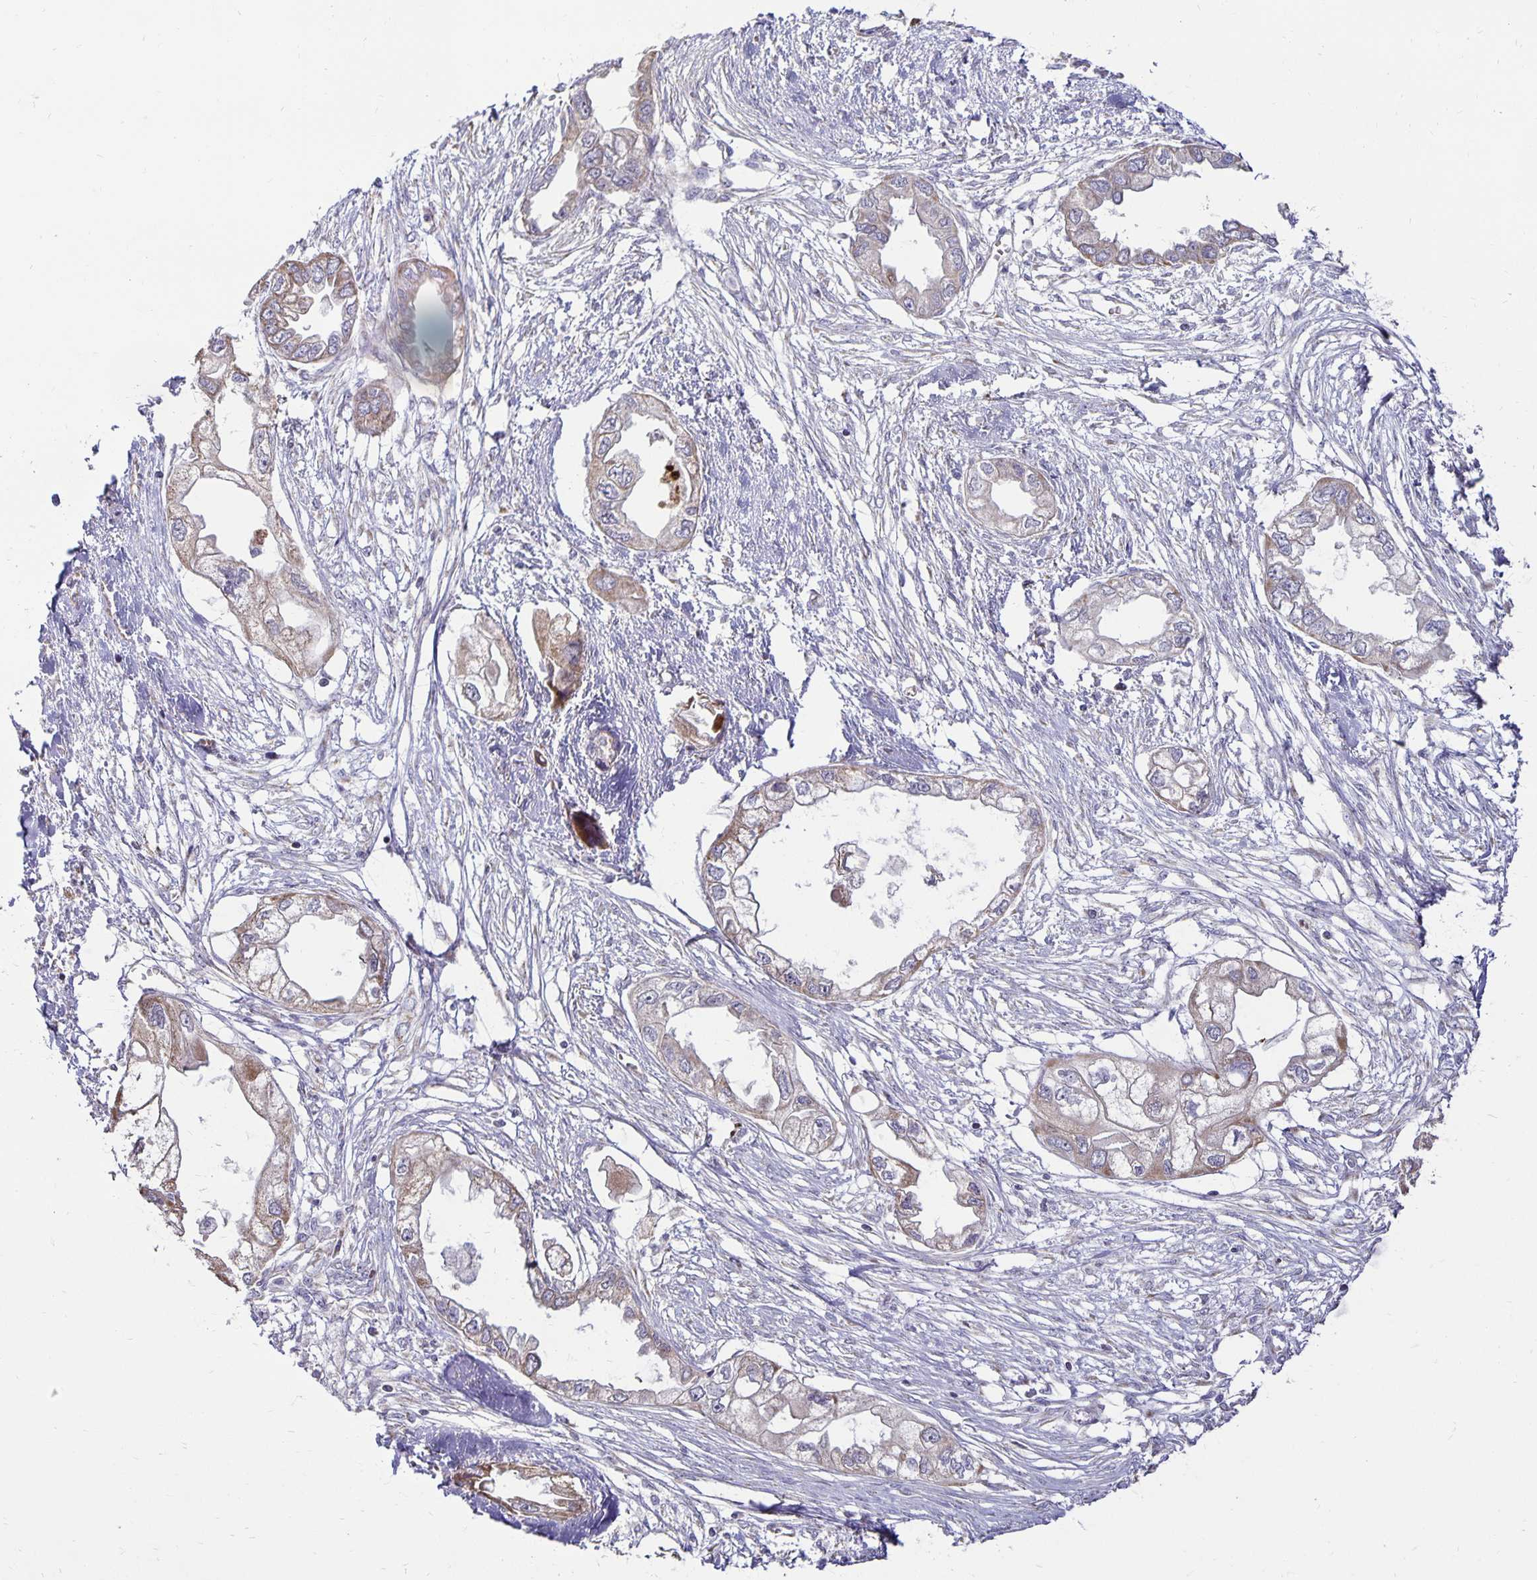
{"staining": {"intensity": "weak", "quantity": "25%-75%", "location": "cytoplasmic/membranous"}, "tissue": "endometrial cancer", "cell_type": "Tumor cells", "image_type": "cancer", "snomed": [{"axis": "morphology", "description": "Adenocarcinoma, NOS"}, {"axis": "morphology", "description": "Adenocarcinoma, metastatic, NOS"}, {"axis": "topography", "description": "Adipose tissue"}, {"axis": "topography", "description": "Endometrium"}], "caption": "This is an image of IHC staining of endometrial cancer (metastatic adenocarcinoma), which shows weak staining in the cytoplasmic/membranous of tumor cells.", "gene": "FN3K", "patient": {"sex": "female", "age": 67}}